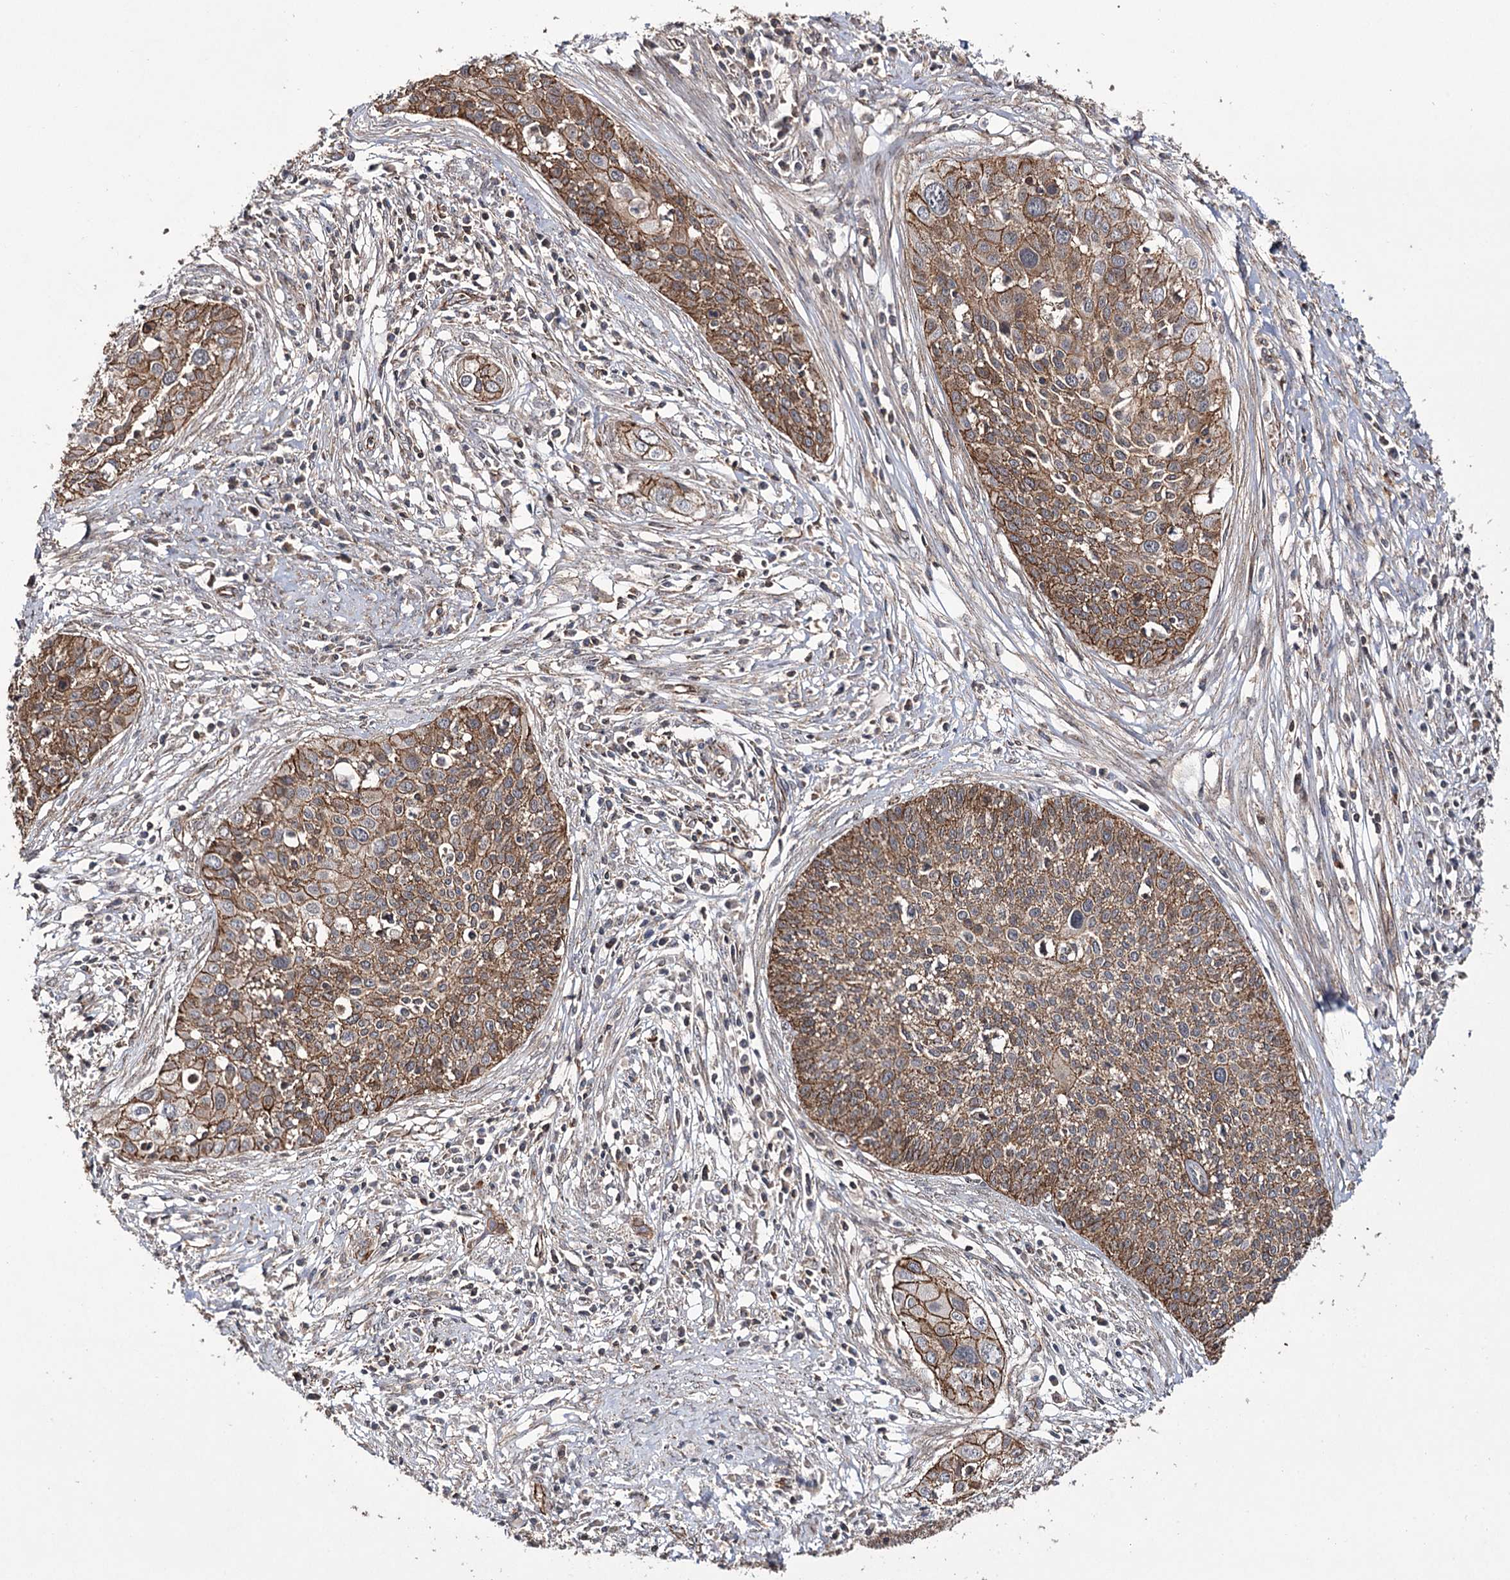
{"staining": {"intensity": "strong", "quantity": ">75%", "location": "cytoplasmic/membranous"}, "tissue": "cervical cancer", "cell_type": "Tumor cells", "image_type": "cancer", "snomed": [{"axis": "morphology", "description": "Squamous cell carcinoma, NOS"}, {"axis": "topography", "description": "Cervix"}], "caption": "Cervical cancer (squamous cell carcinoma) was stained to show a protein in brown. There is high levels of strong cytoplasmic/membranous positivity in approximately >75% of tumor cells. Immunohistochemistry stains the protein of interest in brown and the nuclei are stained blue.", "gene": "DHX29", "patient": {"sex": "female", "age": 34}}